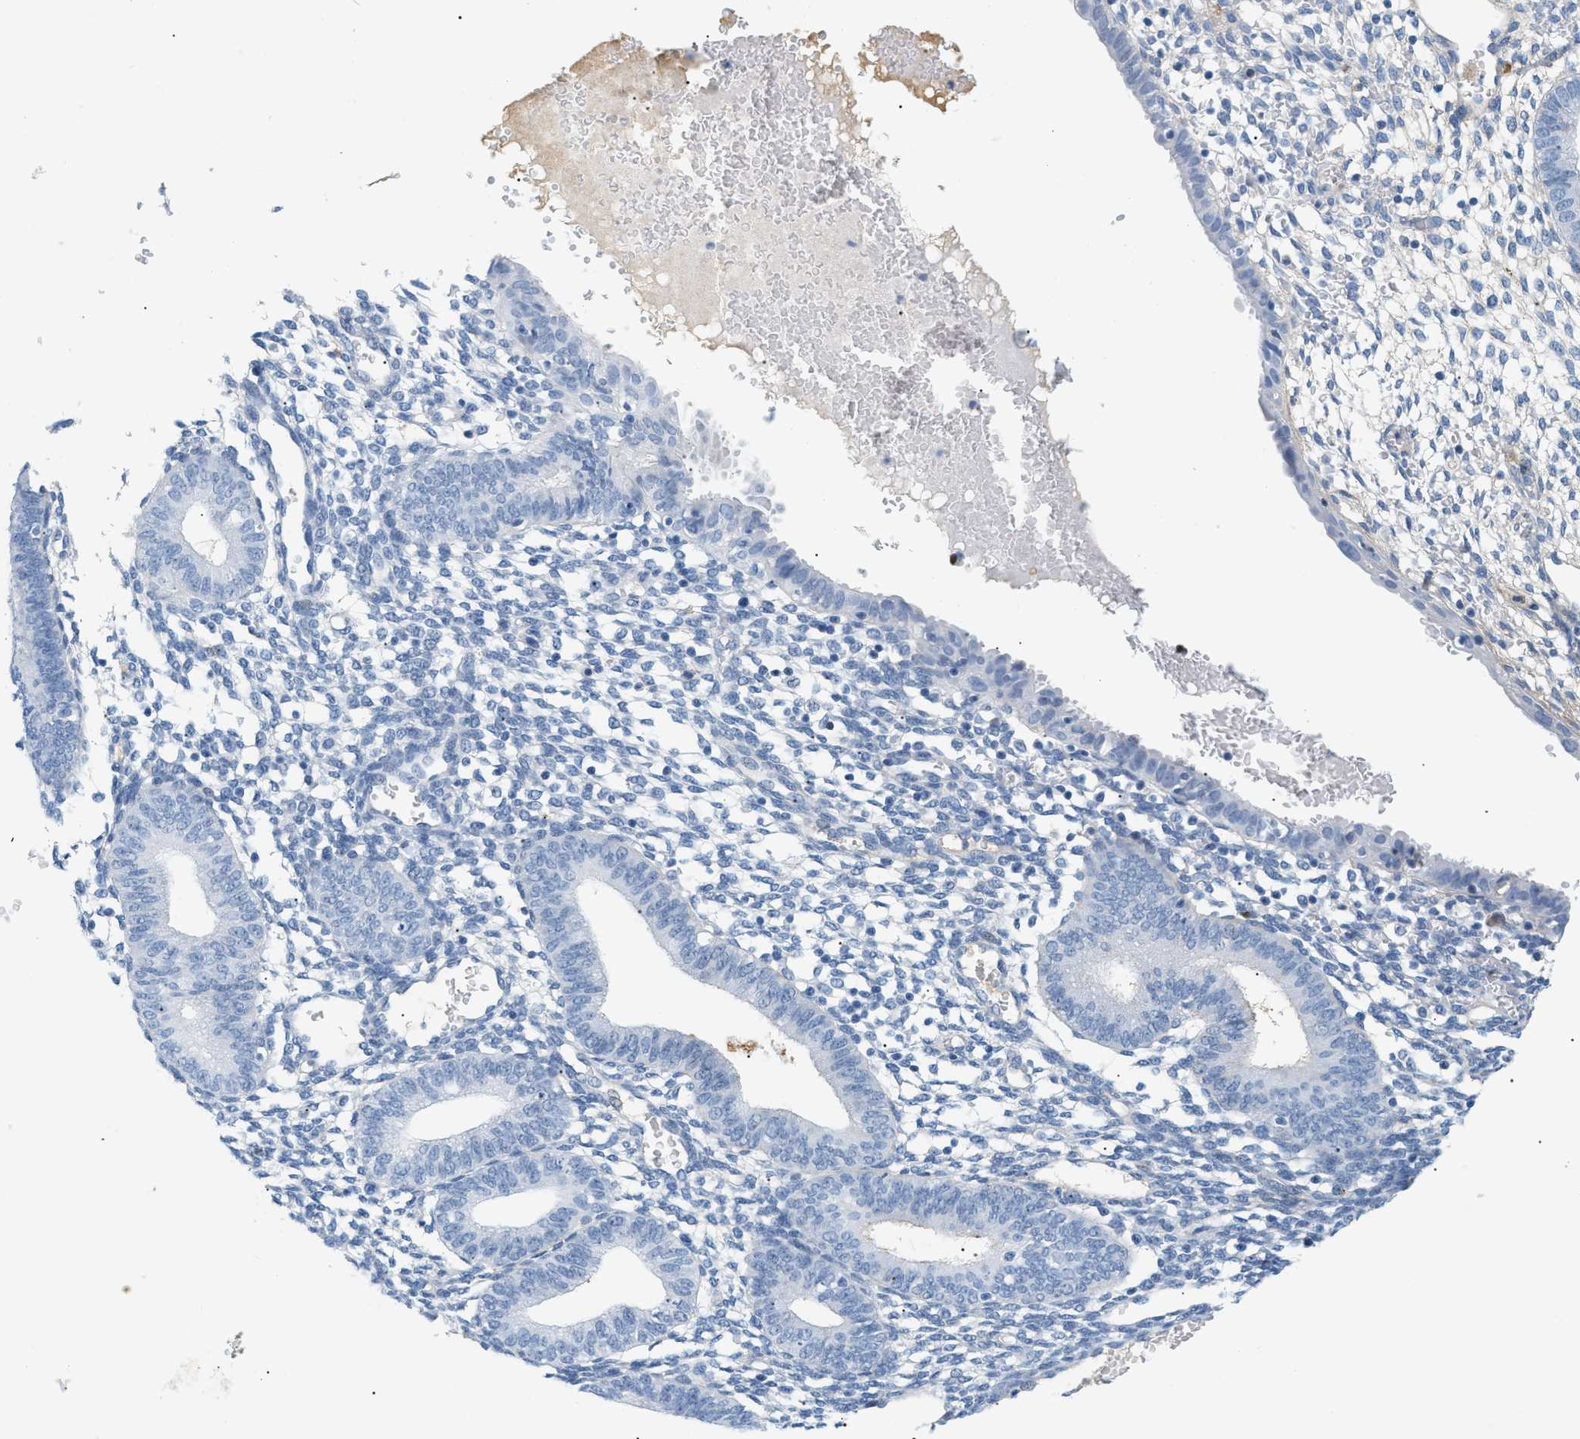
{"staining": {"intensity": "negative", "quantity": "none", "location": "none"}, "tissue": "endometrium", "cell_type": "Cells in endometrial stroma", "image_type": "normal", "snomed": [{"axis": "morphology", "description": "Normal tissue, NOS"}, {"axis": "topography", "description": "Endometrium"}], "caption": "This is an IHC photomicrograph of benign human endometrium. There is no expression in cells in endometrial stroma.", "gene": "CFH", "patient": {"sex": "female", "age": 61}}